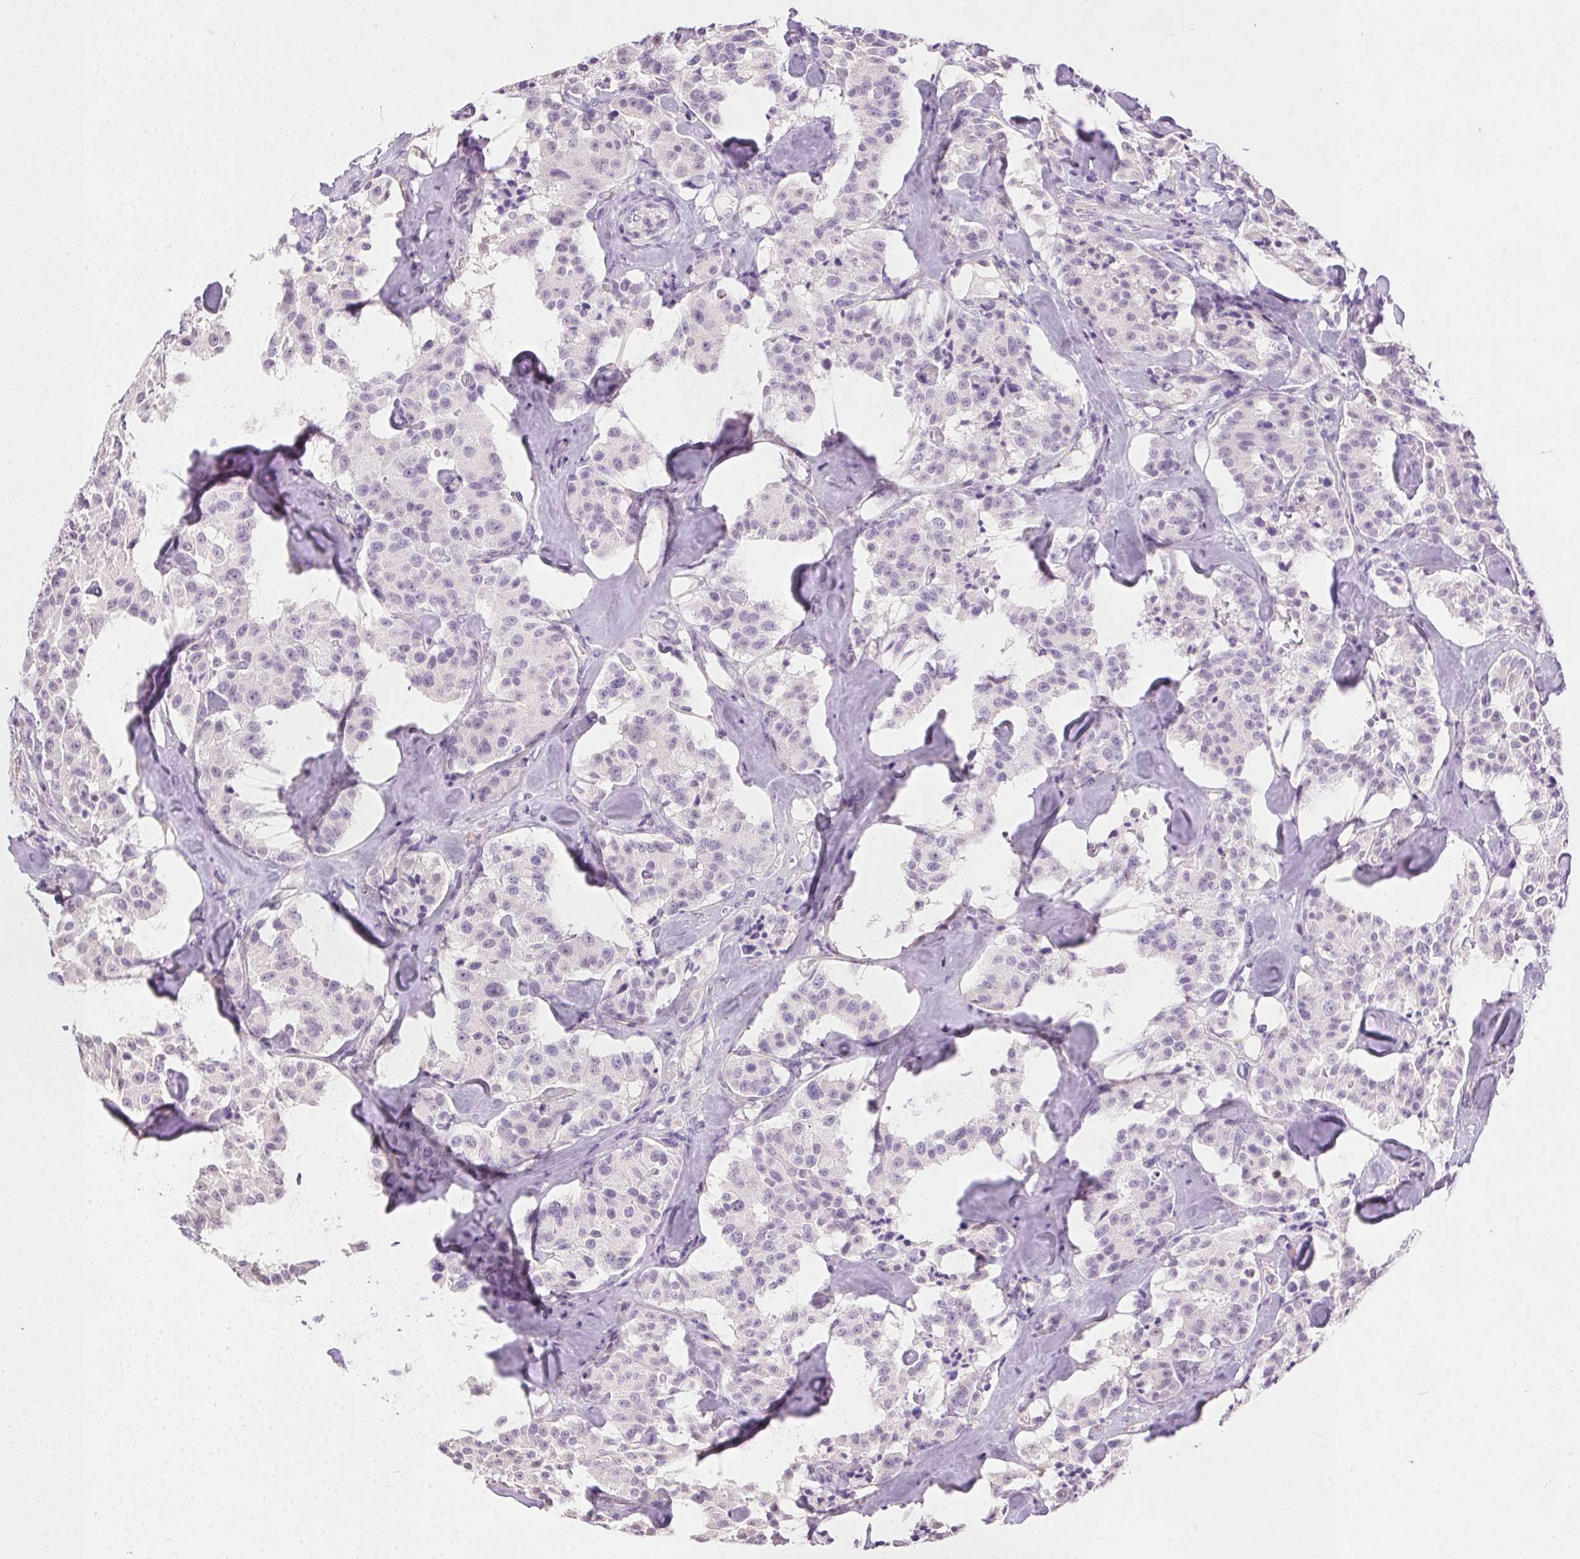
{"staining": {"intensity": "negative", "quantity": "none", "location": "none"}, "tissue": "carcinoid", "cell_type": "Tumor cells", "image_type": "cancer", "snomed": [{"axis": "morphology", "description": "Carcinoid, malignant, NOS"}, {"axis": "topography", "description": "Pancreas"}], "caption": "Human carcinoid stained for a protein using IHC reveals no positivity in tumor cells.", "gene": "SYCE2", "patient": {"sex": "male", "age": 41}}